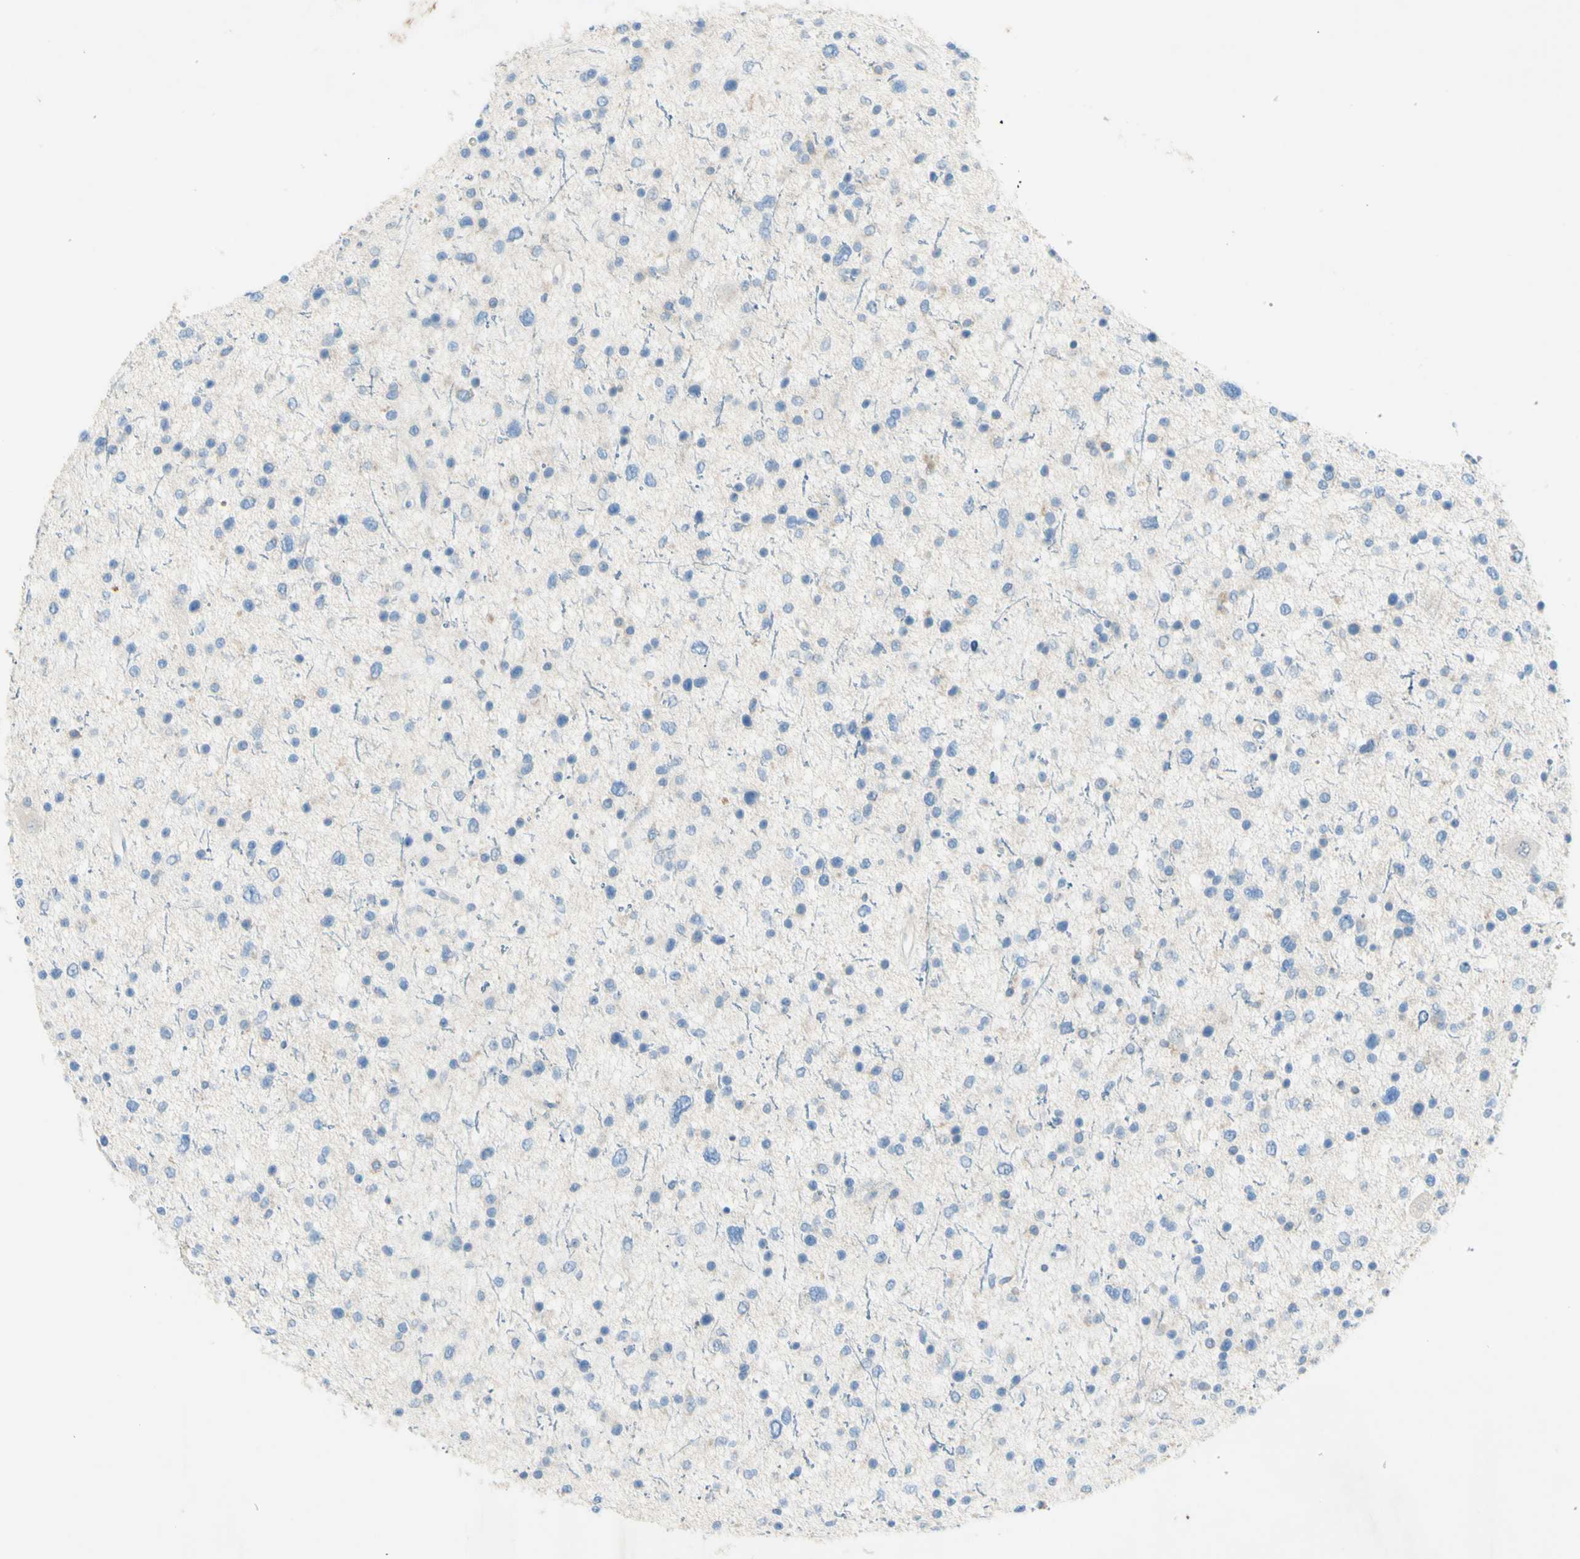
{"staining": {"intensity": "negative", "quantity": "none", "location": "none"}, "tissue": "glioma", "cell_type": "Tumor cells", "image_type": "cancer", "snomed": [{"axis": "morphology", "description": "Glioma, malignant, Low grade"}, {"axis": "topography", "description": "Brain"}], "caption": "An immunohistochemistry (IHC) histopathology image of glioma is shown. There is no staining in tumor cells of glioma.", "gene": "GDF15", "patient": {"sex": "female", "age": 37}}